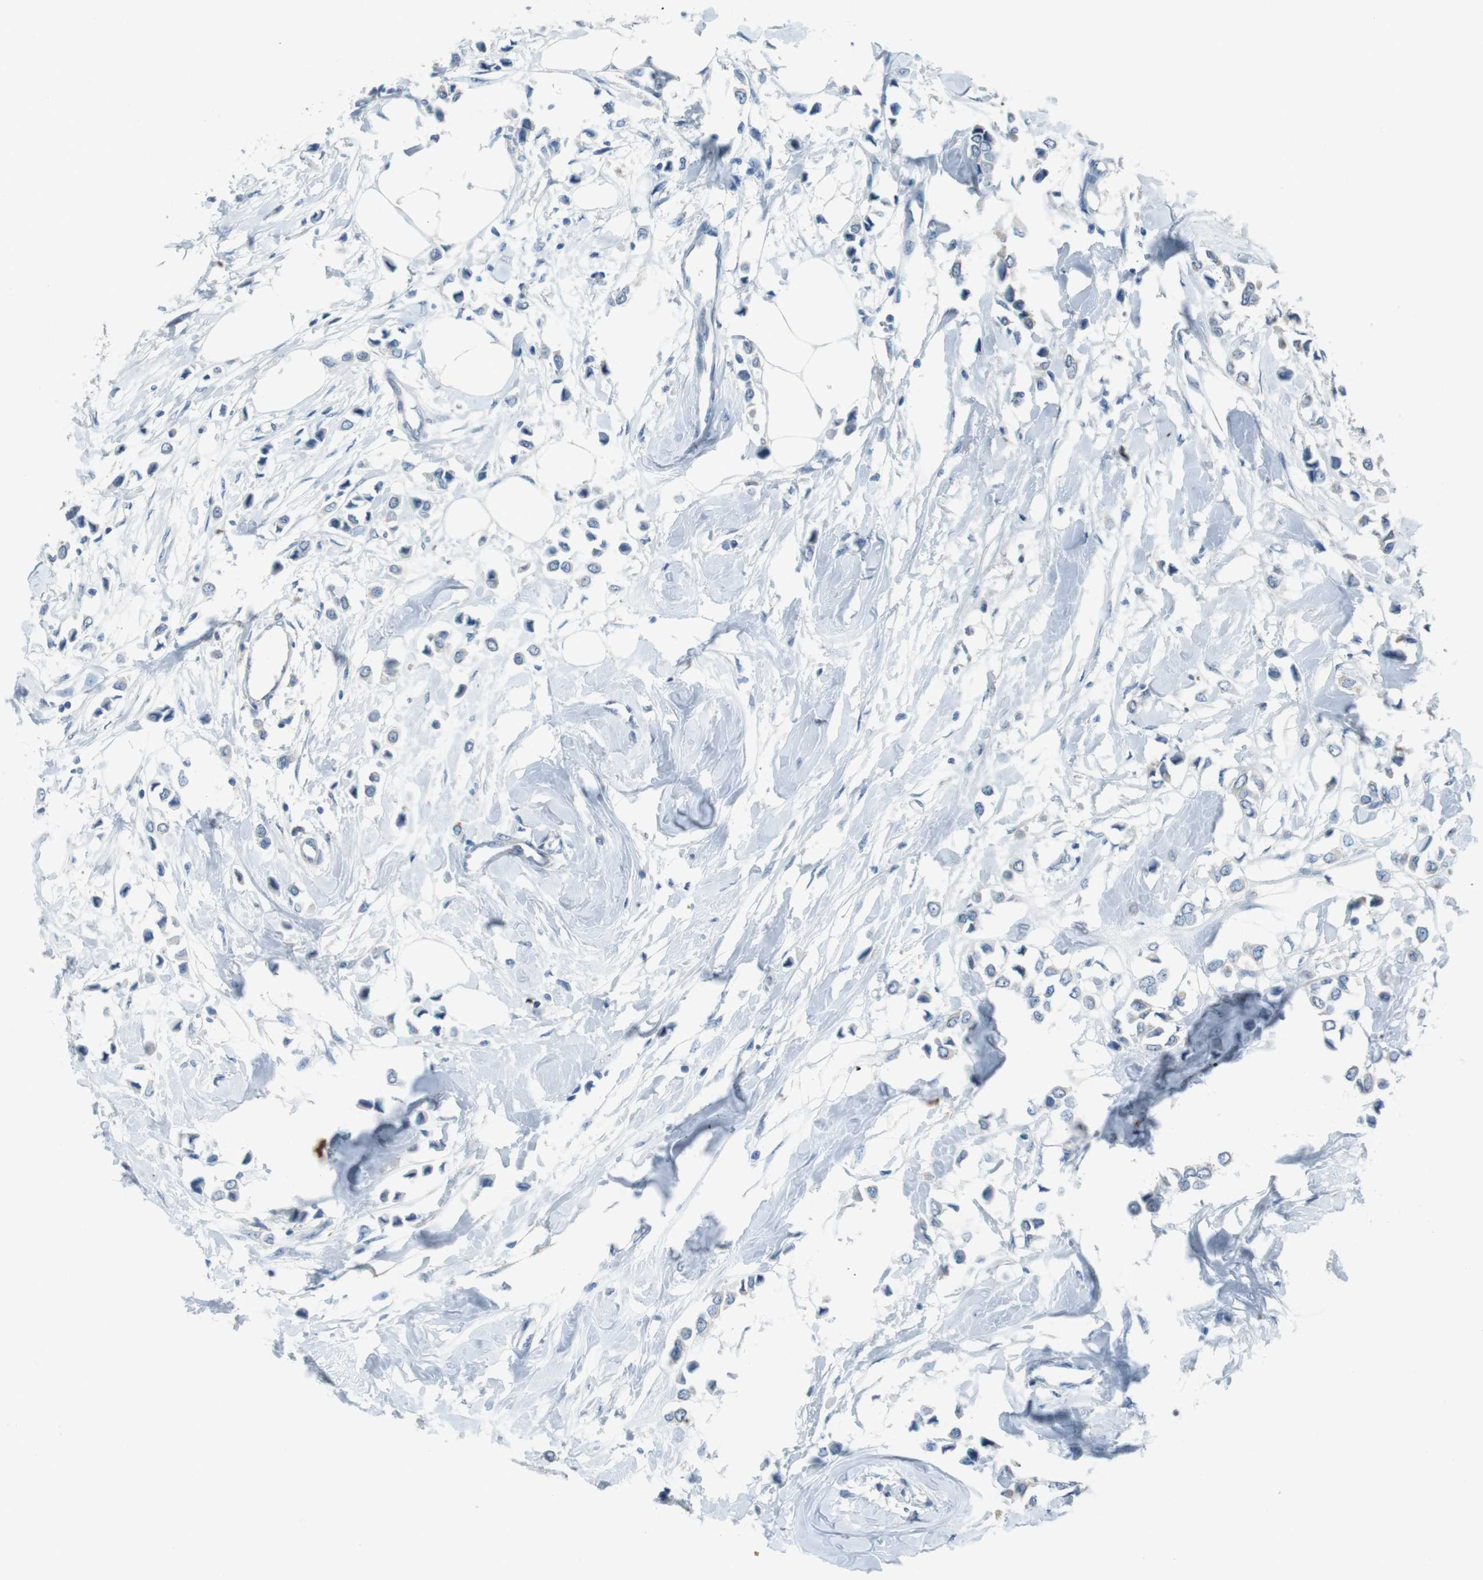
{"staining": {"intensity": "negative", "quantity": "none", "location": "none"}, "tissue": "breast cancer", "cell_type": "Tumor cells", "image_type": "cancer", "snomed": [{"axis": "morphology", "description": "Lobular carcinoma"}, {"axis": "topography", "description": "Breast"}], "caption": "Immunohistochemistry of breast cancer reveals no expression in tumor cells. Brightfield microscopy of IHC stained with DAB (3,3'-diaminobenzidine) (brown) and hematoxylin (blue), captured at high magnification.", "gene": "ENTPD7", "patient": {"sex": "female", "age": 51}}